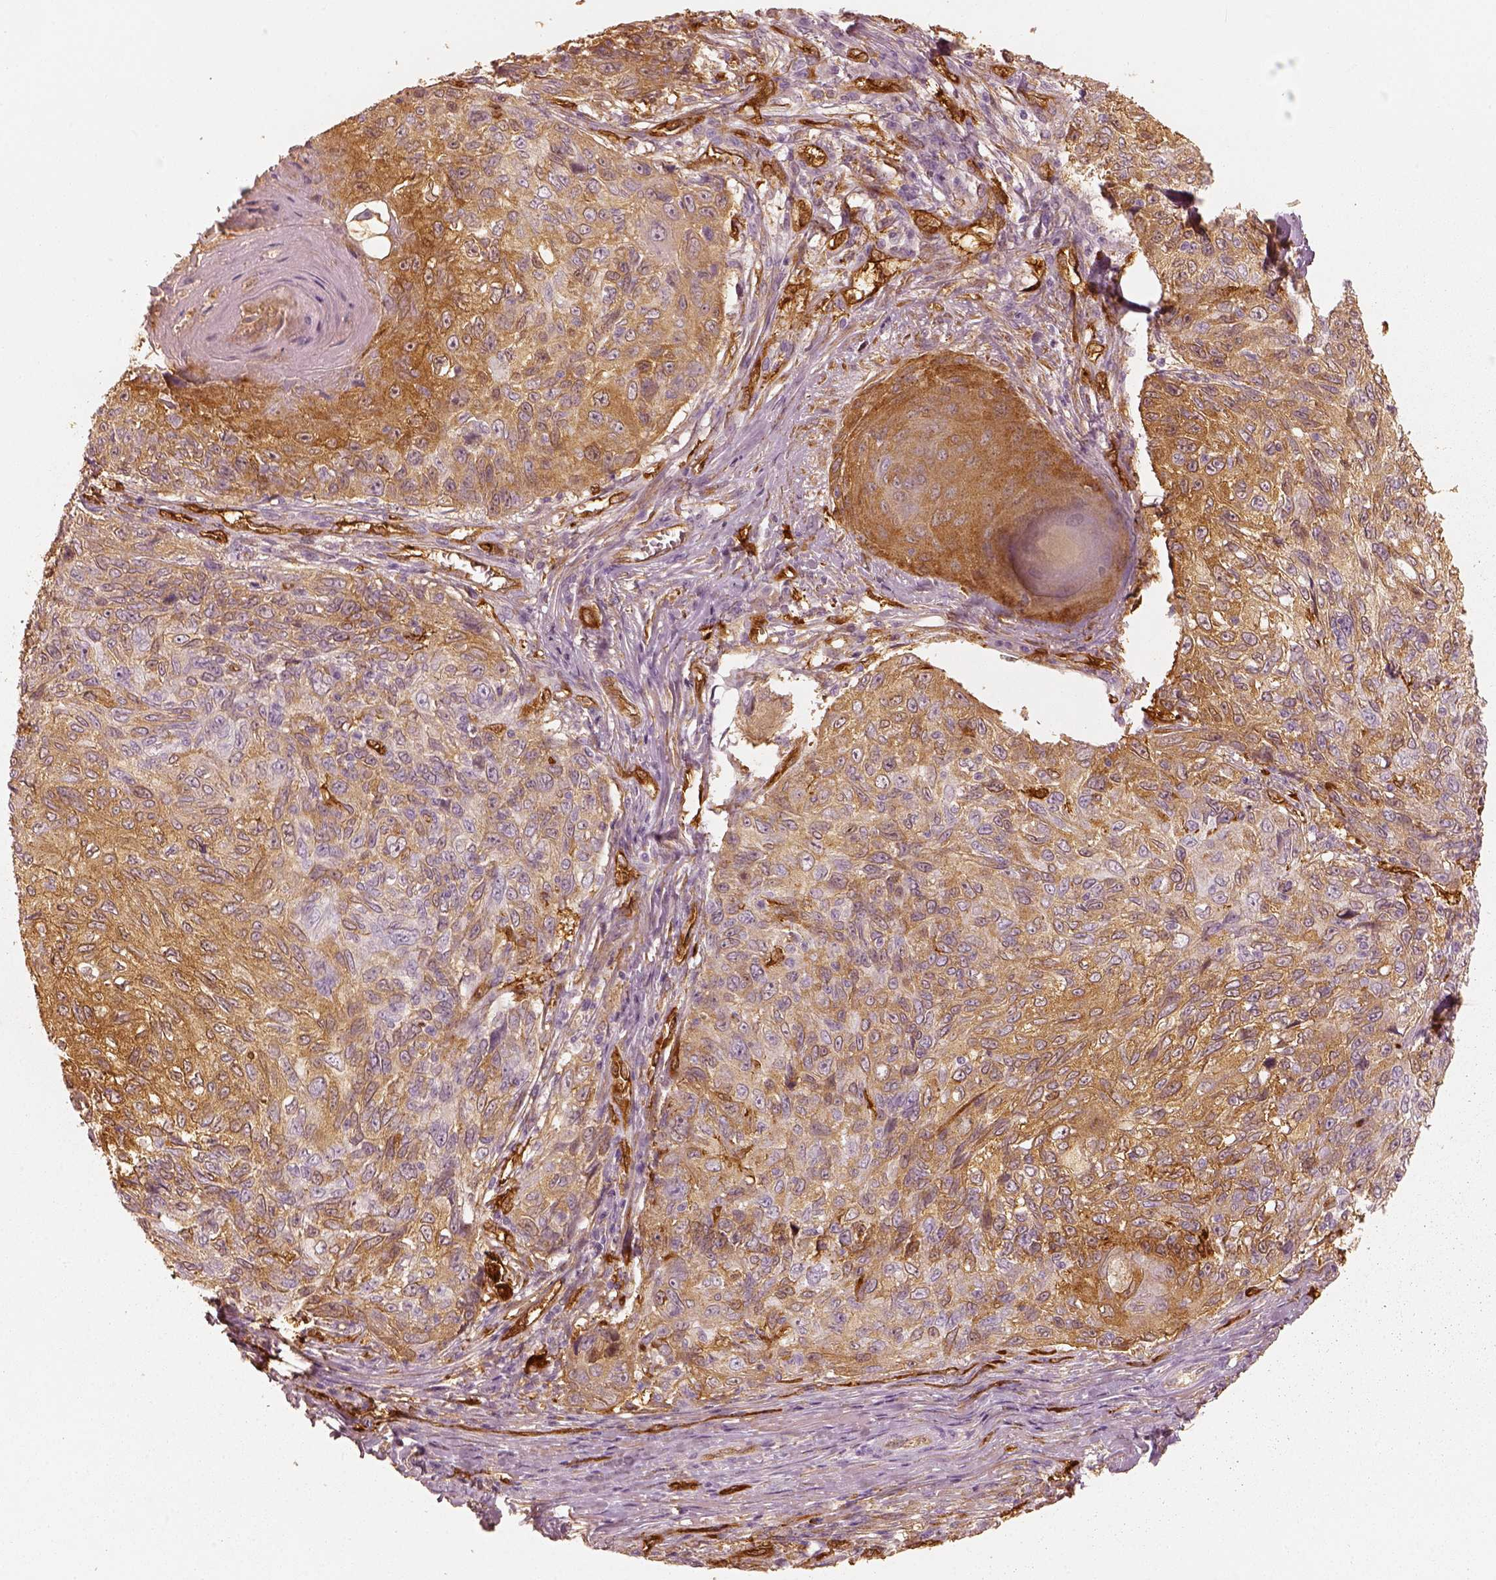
{"staining": {"intensity": "moderate", "quantity": ">75%", "location": "cytoplasmic/membranous"}, "tissue": "skin cancer", "cell_type": "Tumor cells", "image_type": "cancer", "snomed": [{"axis": "morphology", "description": "Squamous cell carcinoma, NOS"}, {"axis": "topography", "description": "Skin"}], "caption": "This is a micrograph of immunohistochemistry (IHC) staining of squamous cell carcinoma (skin), which shows moderate expression in the cytoplasmic/membranous of tumor cells.", "gene": "FSCN1", "patient": {"sex": "male", "age": 92}}